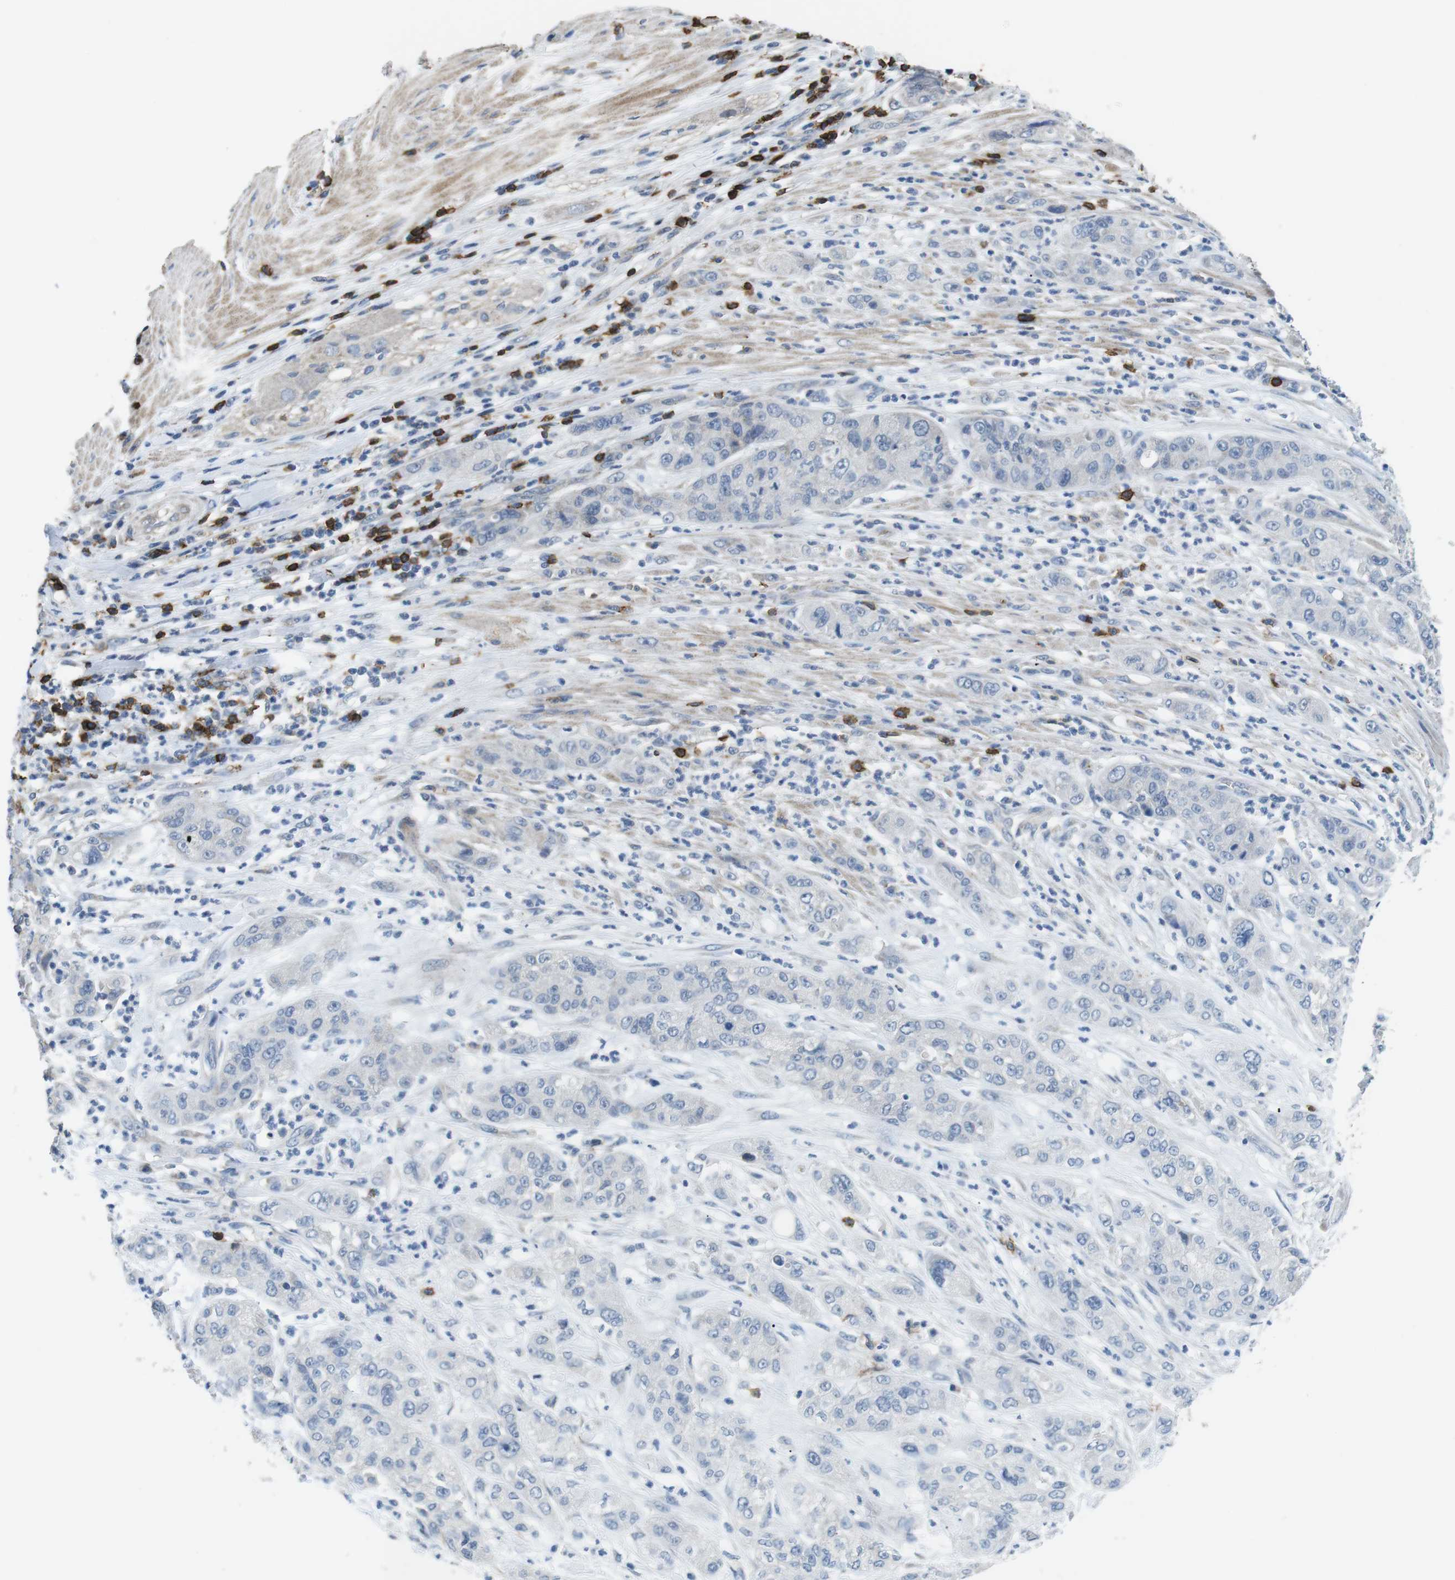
{"staining": {"intensity": "negative", "quantity": "none", "location": "none"}, "tissue": "pancreatic cancer", "cell_type": "Tumor cells", "image_type": "cancer", "snomed": [{"axis": "morphology", "description": "Adenocarcinoma, NOS"}, {"axis": "topography", "description": "Pancreas"}], "caption": "Histopathology image shows no protein positivity in tumor cells of pancreatic cancer (adenocarcinoma) tissue.", "gene": "CD6", "patient": {"sex": "female", "age": 78}}